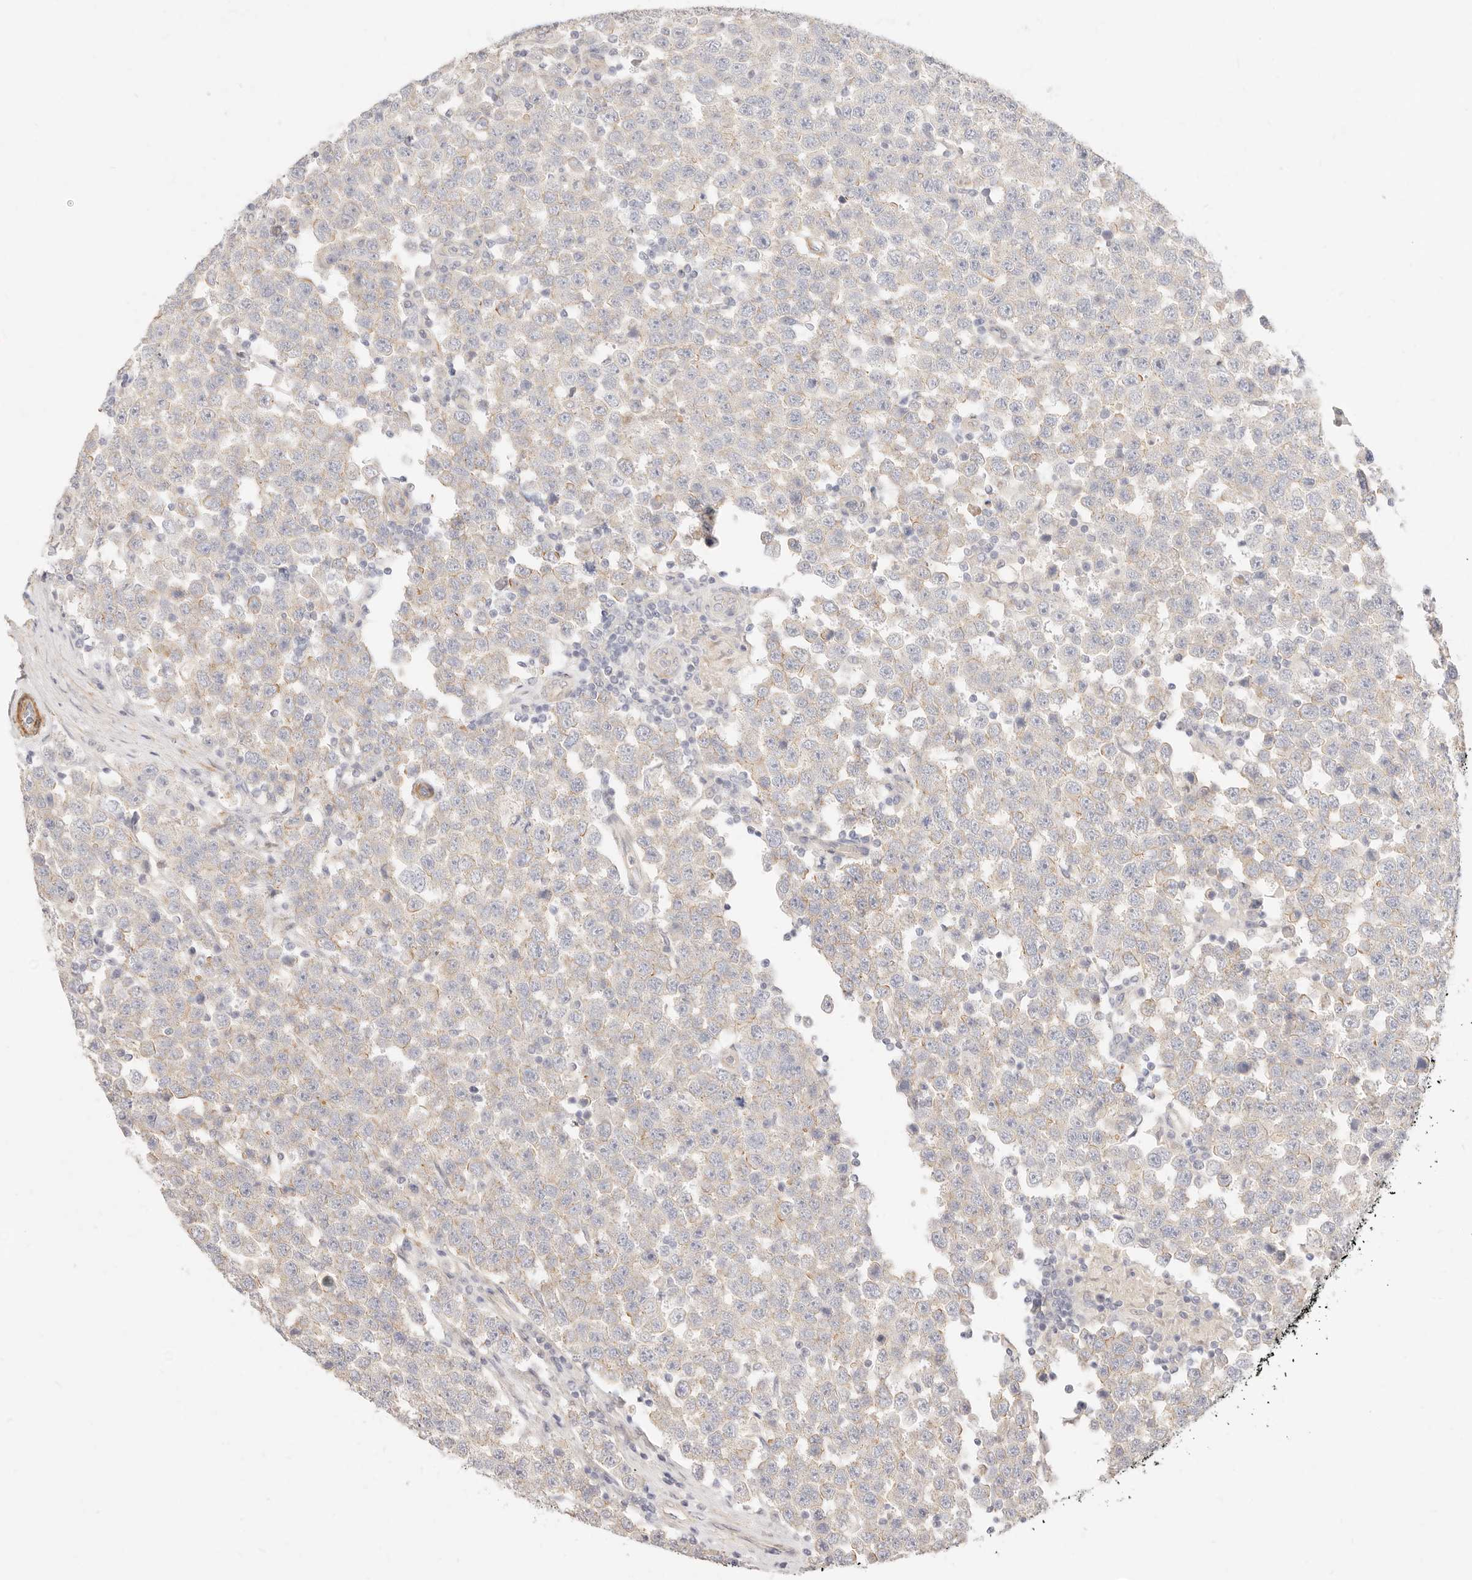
{"staining": {"intensity": "weak", "quantity": "<25%", "location": "cytoplasmic/membranous"}, "tissue": "testis cancer", "cell_type": "Tumor cells", "image_type": "cancer", "snomed": [{"axis": "morphology", "description": "Seminoma, NOS"}, {"axis": "topography", "description": "Testis"}], "caption": "An image of human testis seminoma is negative for staining in tumor cells.", "gene": "UBXN10", "patient": {"sex": "male", "age": 28}}